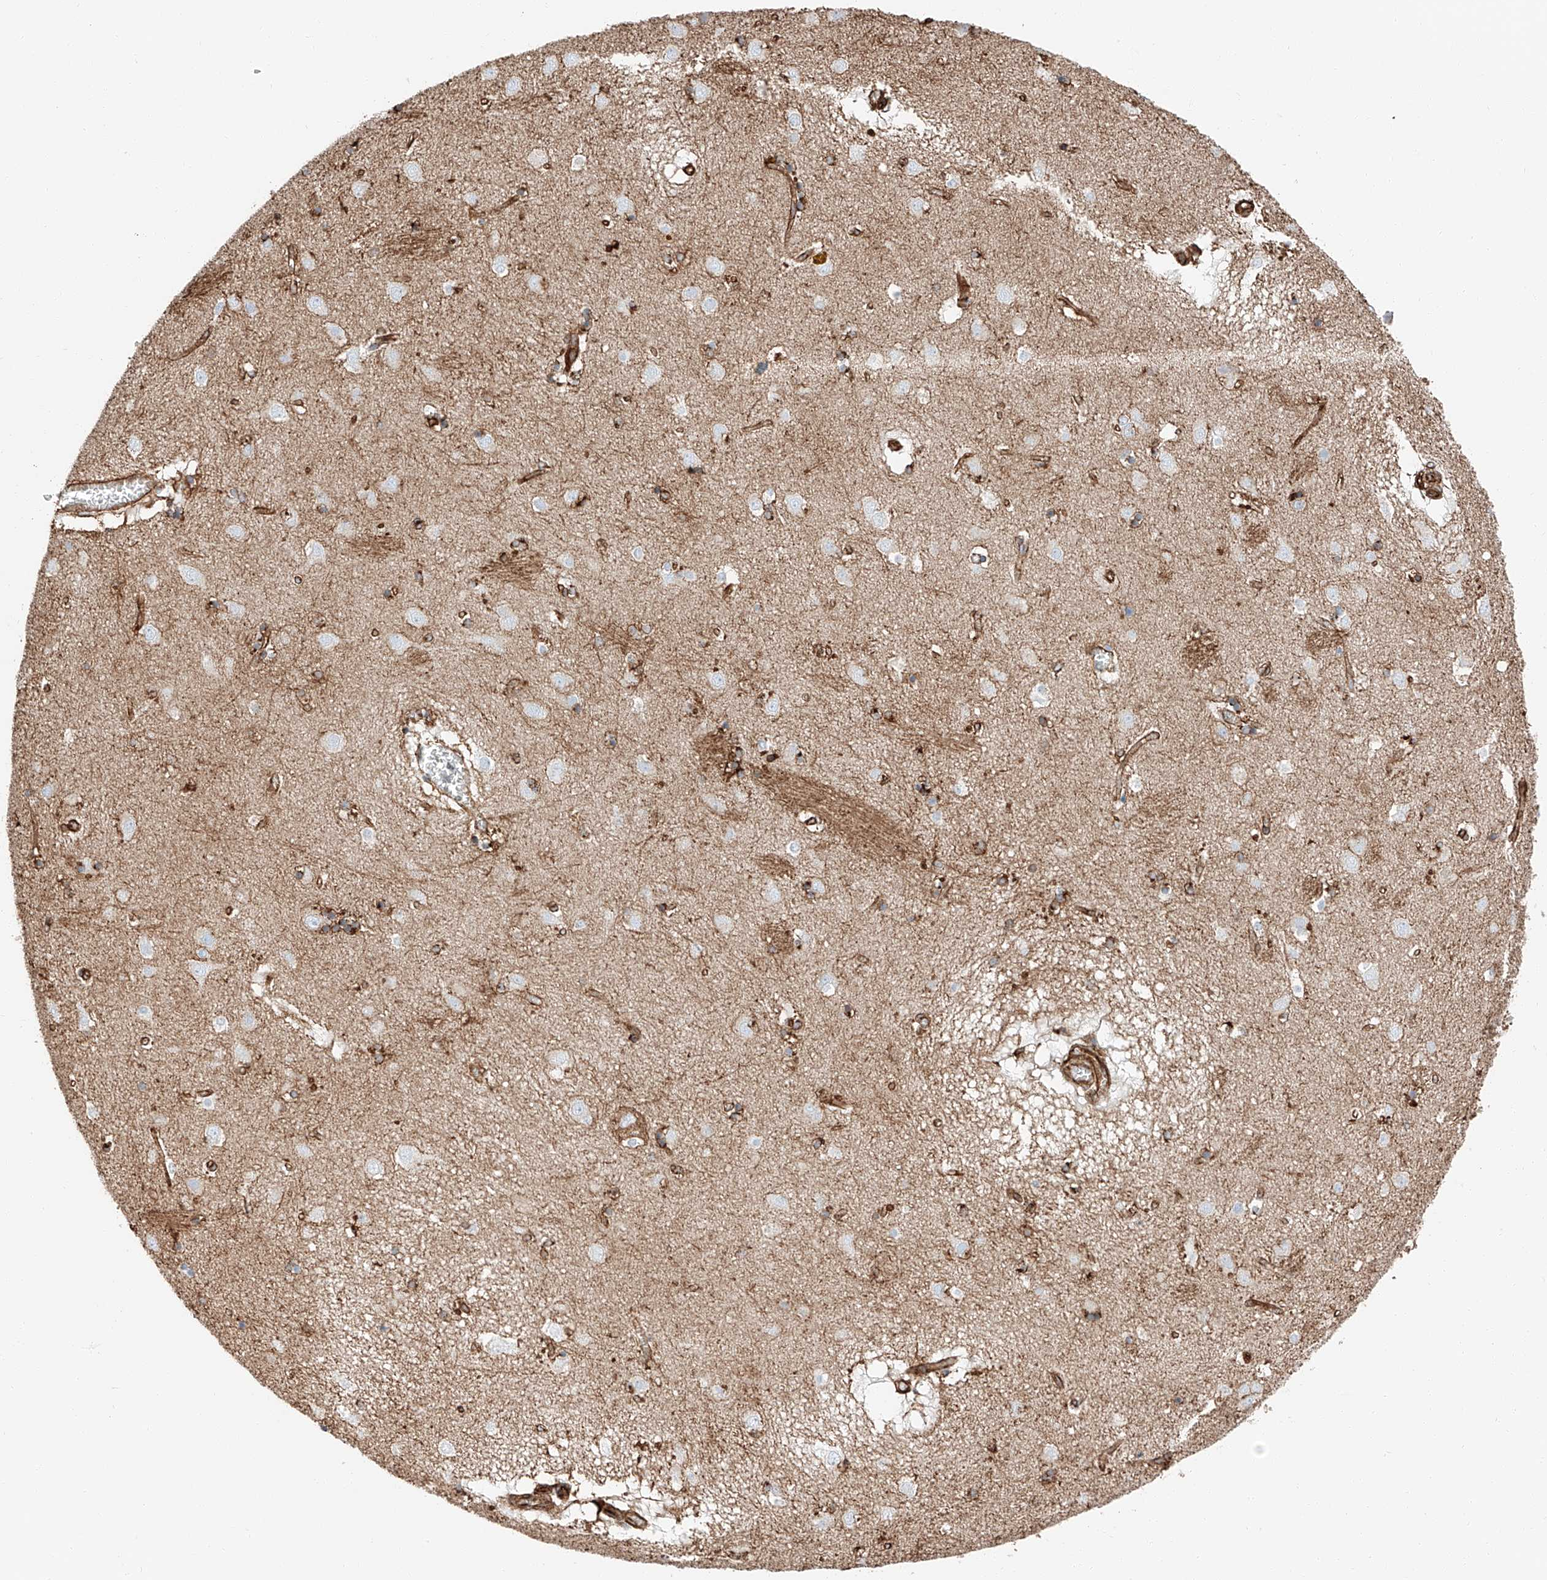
{"staining": {"intensity": "strong", "quantity": "25%-75%", "location": "cytoplasmic/membranous"}, "tissue": "caudate", "cell_type": "Glial cells", "image_type": "normal", "snomed": [{"axis": "morphology", "description": "Normal tissue, NOS"}, {"axis": "topography", "description": "Lateral ventricle wall"}], "caption": "Immunohistochemistry (IHC) (DAB) staining of normal human caudate demonstrates strong cytoplasmic/membranous protein staining in approximately 25%-75% of glial cells. The protein of interest is stained brown, and the nuclei are stained in blue (DAB IHC with brightfield microscopy, high magnification).", "gene": "ZNF804A", "patient": {"sex": "male", "age": 70}}